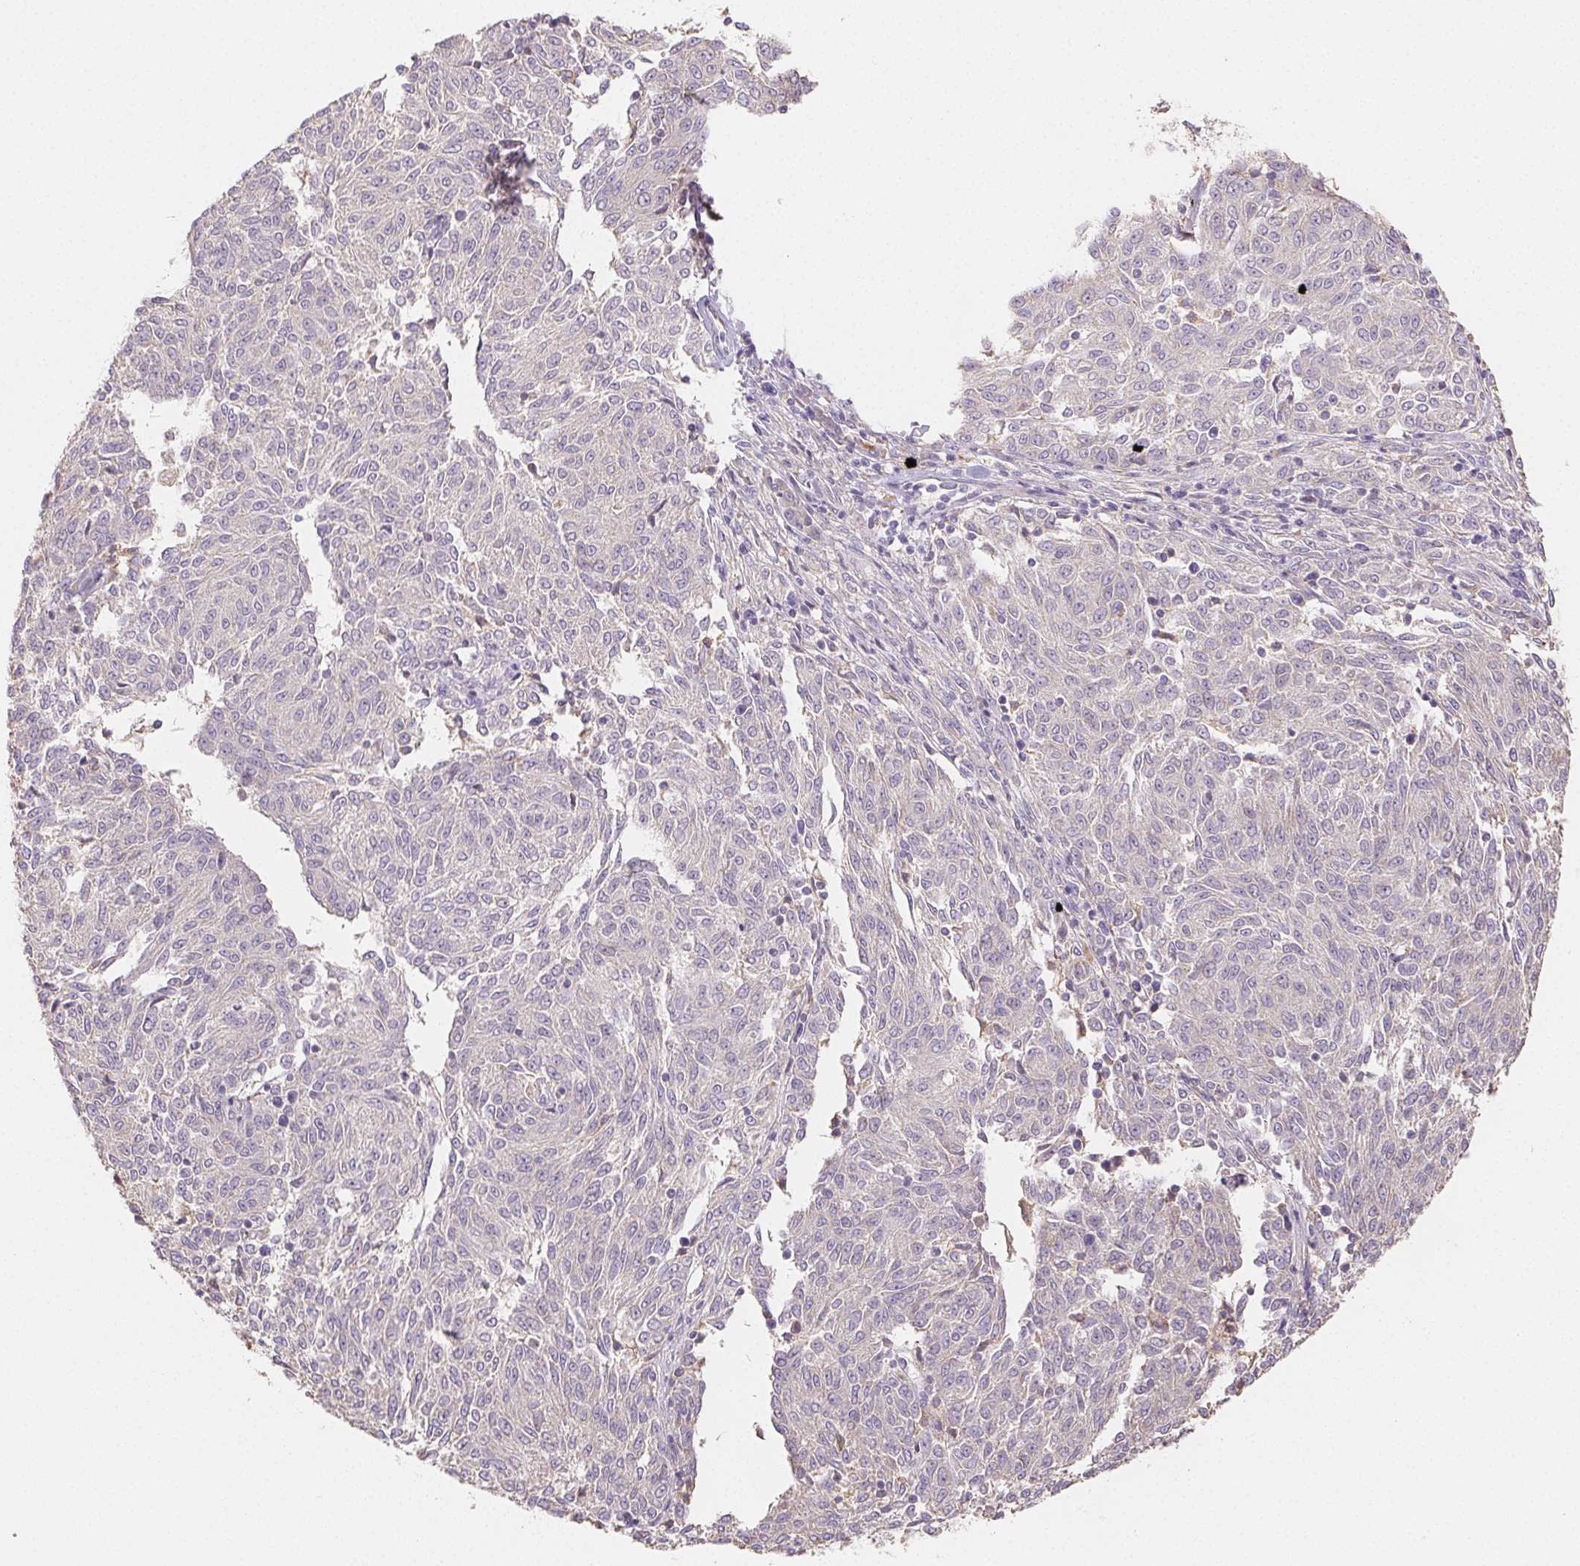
{"staining": {"intensity": "negative", "quantity": "none", "location": "none"}, "tissue": "melanoma", "cell_type": "Tumor cells", "image_type": "cancer", "snomed": [{"axis": "morphology", "description": "Malignant melanoma, NOS"}, {"axis": "topography", "description": "Skin"}], "caption": "A photomicrograph of melanoma stained for a protein shows no brown staining in tumor cells.", "gene": "ACVR1B", "patient": {"sex": "female", "age": 72}}